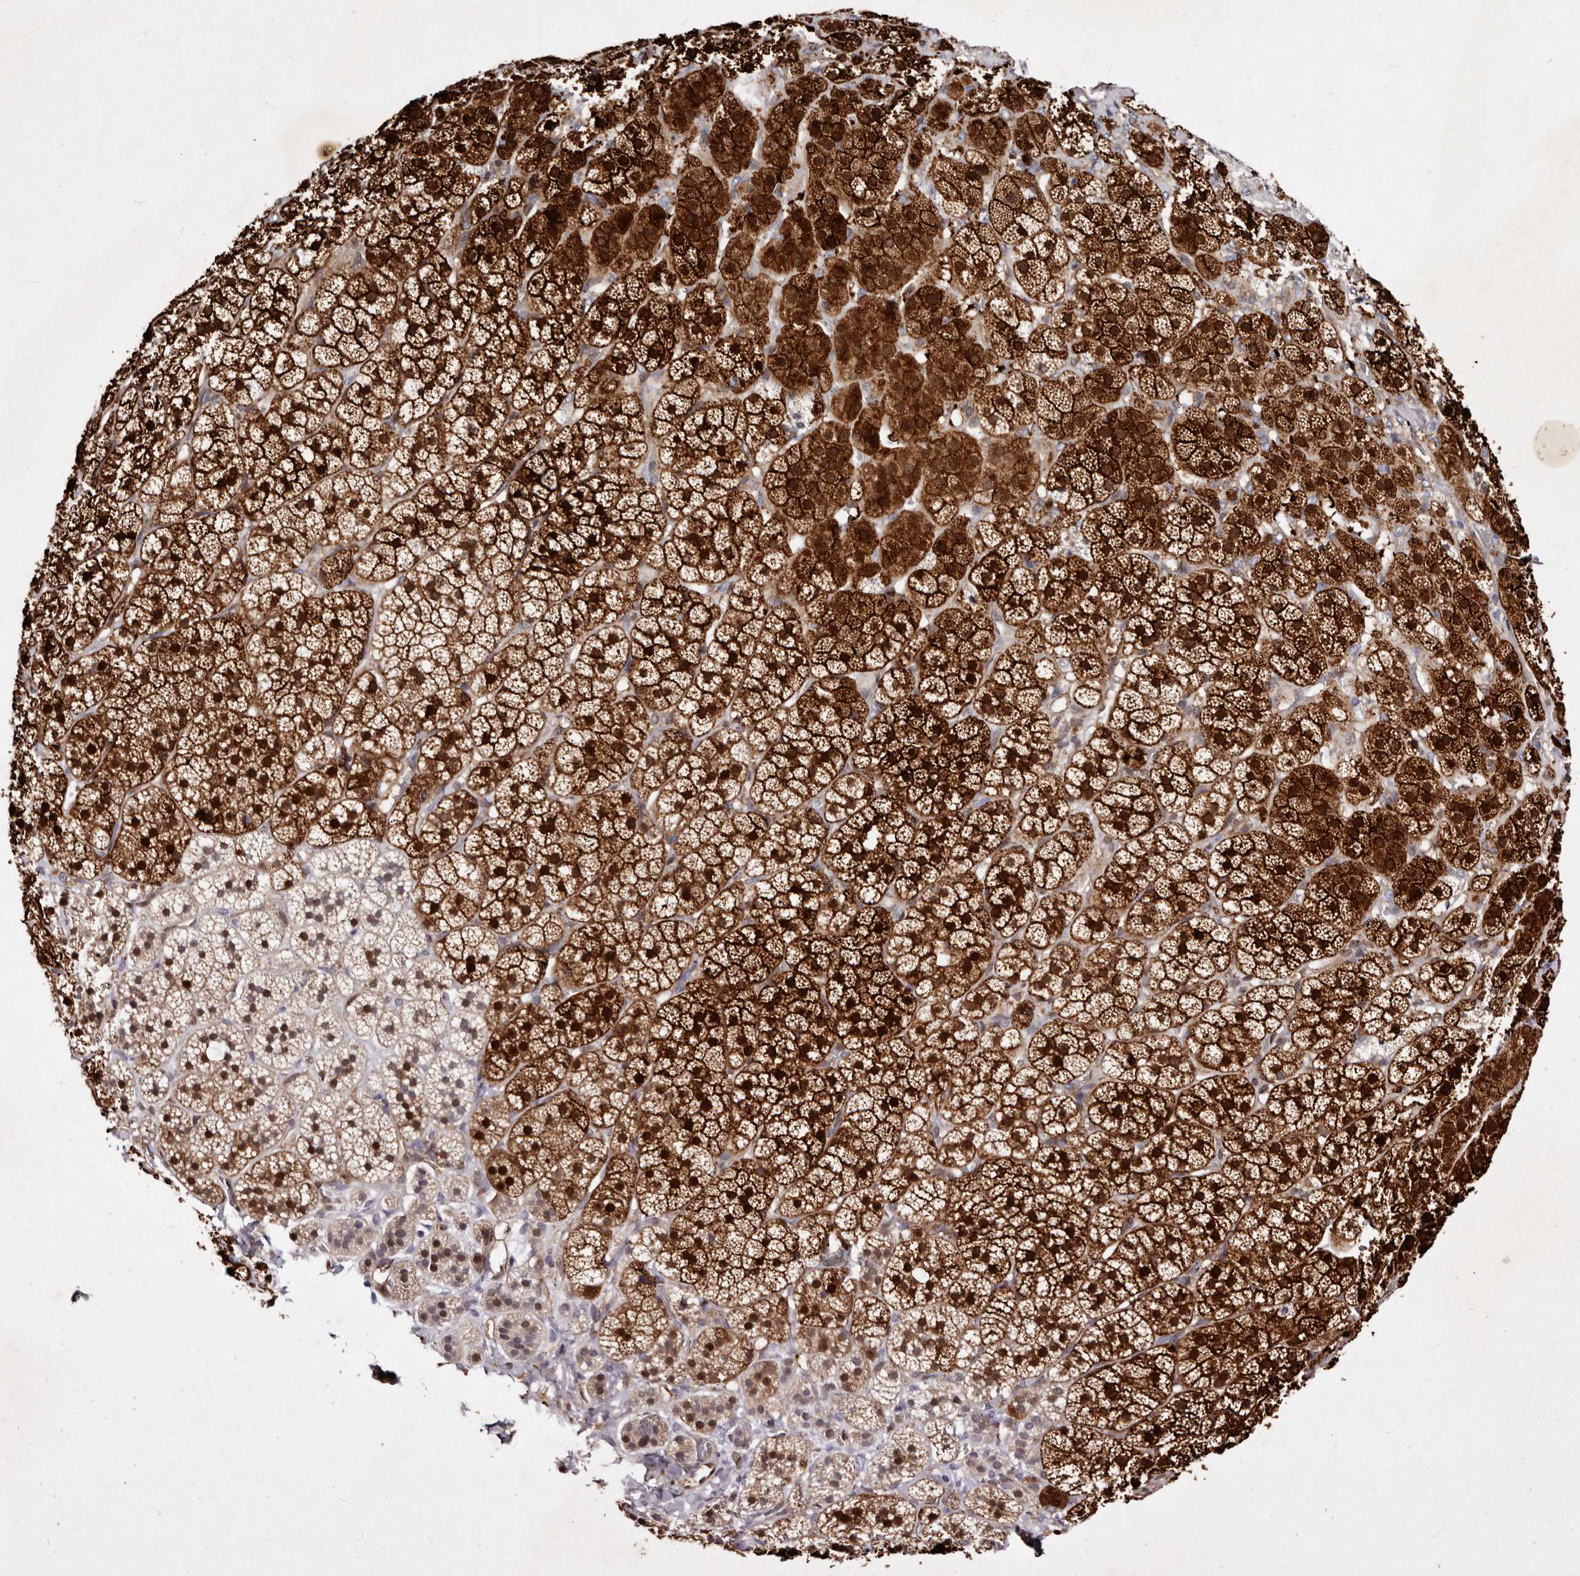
{"staining": {"intensity": "strong", "quantity": ">75%", "location": "cytoplasmic/membranous"}, "tissue": "adrenal gland", "cell_type": "Glandular cells", "image_type": "normal", "snomed": [{"axis": "morphology", "description": "Normal tissue, NOS"}, {"axis": "topography", "description": "Adrenal gland"}], "caption": "Immunohistochemistry (IHC) image of unremarkable adrenal gland: adrenal gland stained using immunohistochemistry displays high levels of strong protein expression localized specifically in the cytoplasmic/membranous of glandular cells, appearing as a cytoplasmic/membranous brown color.", "gene": "GIMAP4", "patient": {"sex": "female", "age": 44}}